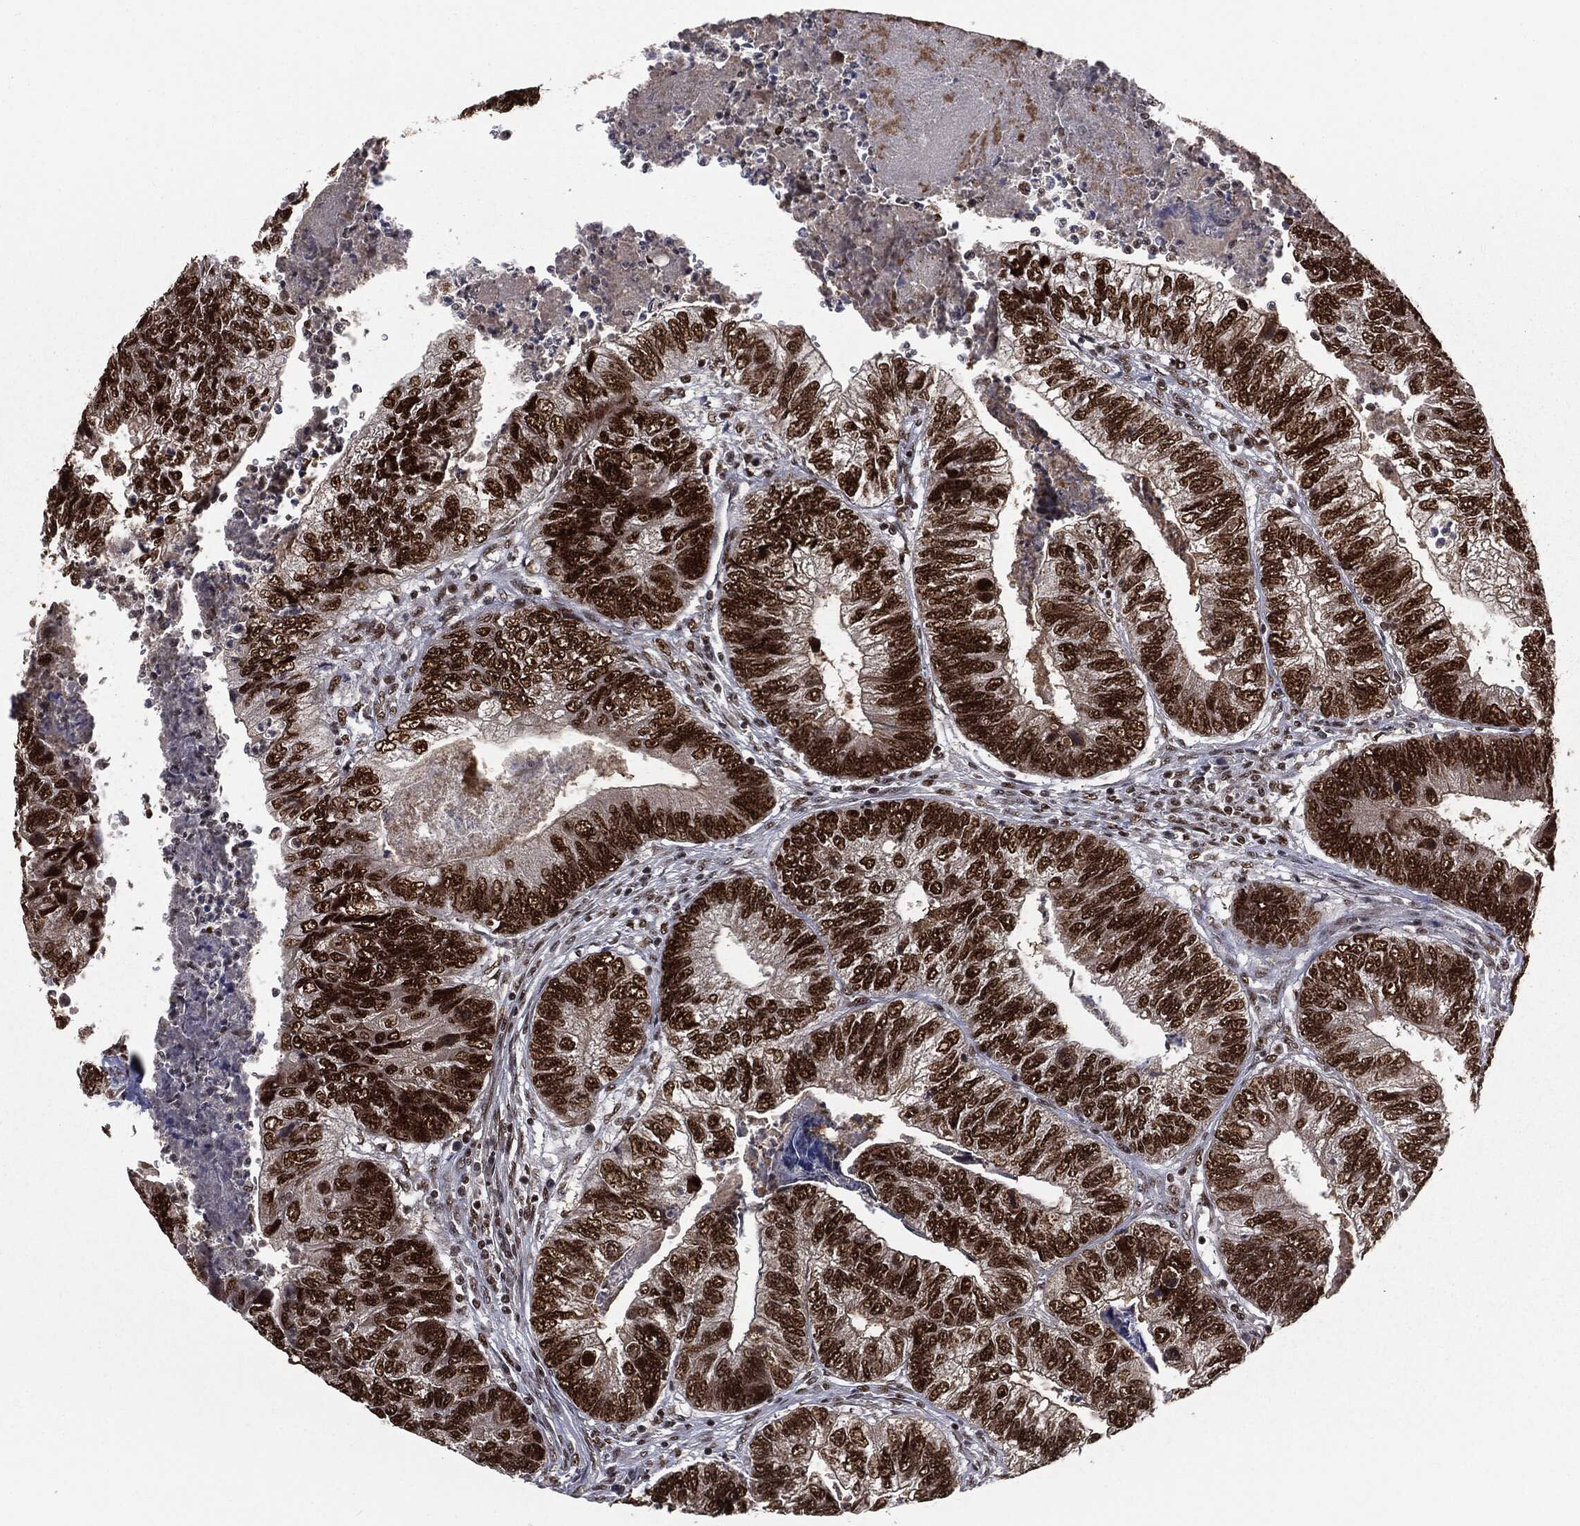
{"staining": {"intensity": "strong", "quantity": ">75%", "location": "nuclear"}, "tissue": "colorectal cancer", "cell_type": "Tumor cells", "image_type": "cancer", "snomed": [{"axis": "morphology", "description": "Adenocarcinoma, NOS"}, {"axis": "topography", "description": "Colon"}], "caption": "Immunohistochemical staining of colorectal cancer reveals high levels of strong nuclear expression in approximately >75% of tumor cells.", "gene": "DPH2", "patient": {"sex": "female", "age": 67}}